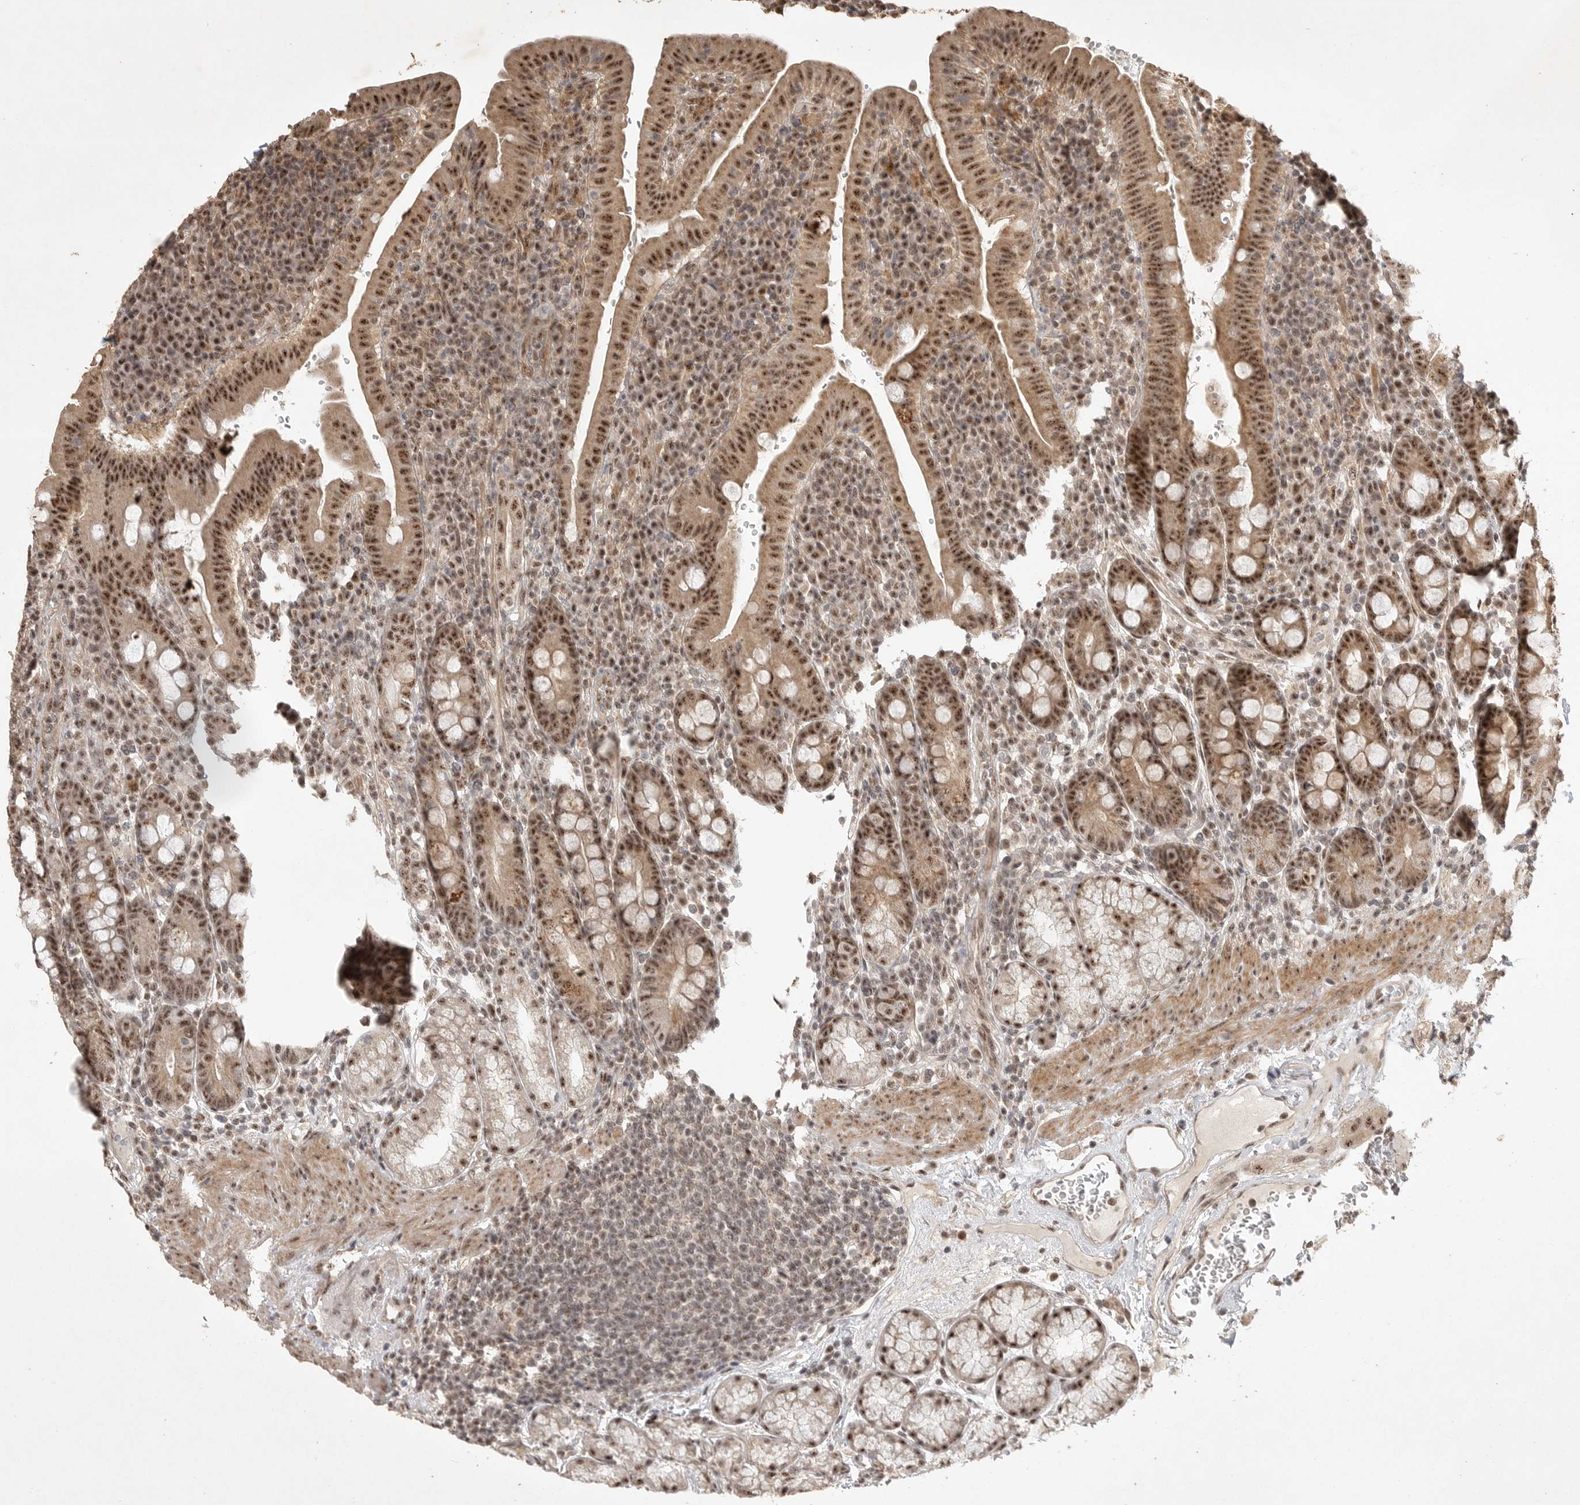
{"staining": {"intensity": "strong", "quantity": ">75%", "location": "cytoplasmic/membranous,nuclear"}, "tissue": "duodenum", "cell_type": "Glandular cells", "image_type": "normal", "snomed": [{"axis": "morphology", "description": "Normal tissue, NOS"}, {"axis": "morphology", "description": "Adenocarcinoma, NOS"}, {"axis": "topography", "description": "Pancreas"}, {"axis": "topography", "description": "Duodenum"}], "caption": "Approximately >75% of glandular cells in normal human duodenum exhibit strong cytoplasmic/membranous,nuclear protein staining as visualized by brown immunohistochemical staining.", "gene": "POMP", "patient": {"sex": "male", "age": 50}}